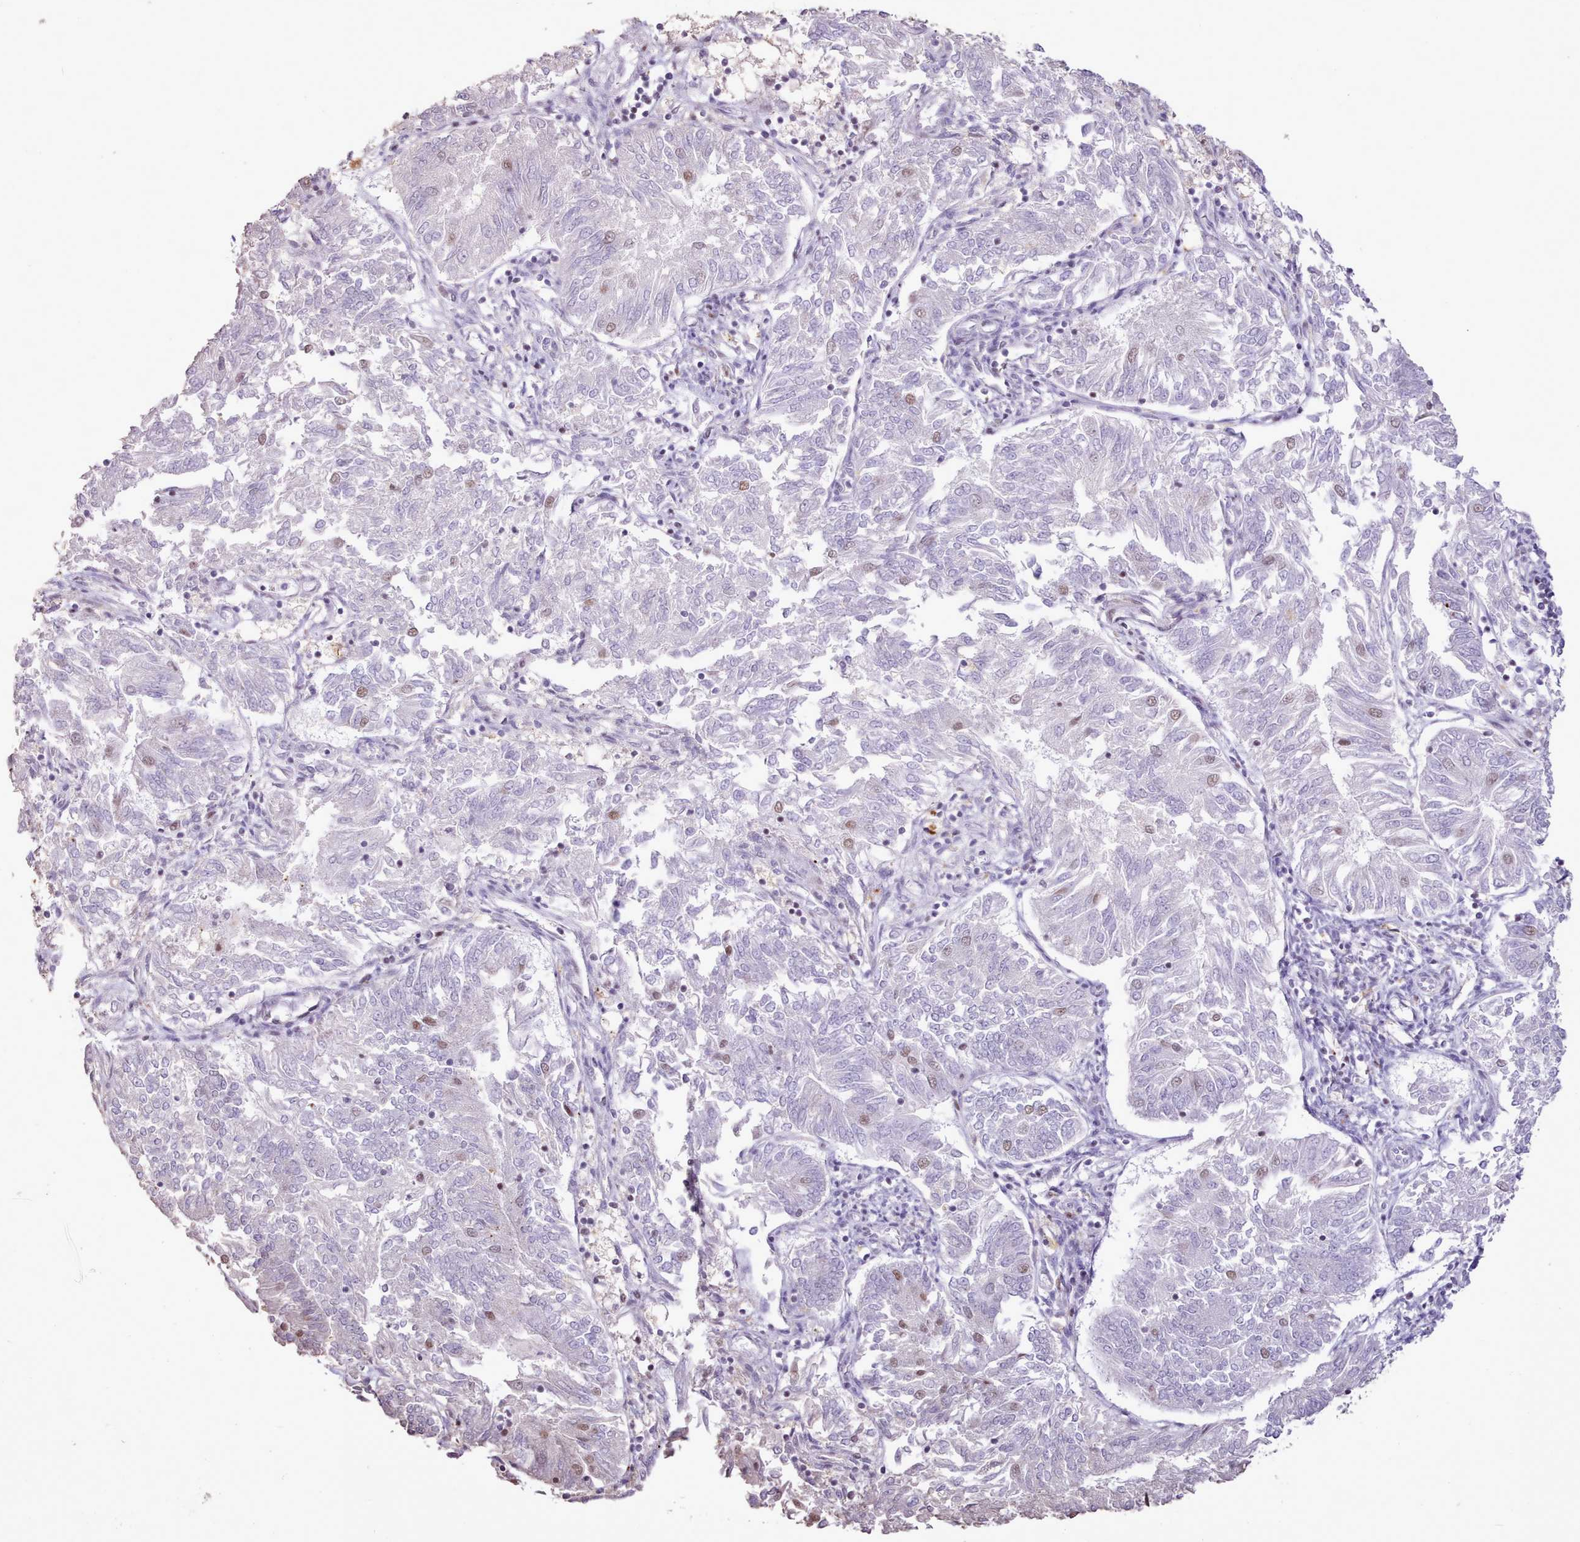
{"staining": {"intensity": "moderate", "quantity": "<25%", "location": "nuclear"}, "tissue": "endometrial cancer", "cell_type": "Tumor cells", "image_type": "cancer", "snomed": [{"axis": "morphology", "description": "Adenocarcinoma, NOS"}, {"axis": "topography", "description": "Endometrium"}], "caption": "Protein expression analysis of endometrial cancer (adenocarcinoma) demonstrates moderate nuclear positivity in approximately <25% of tumor cells.", "gene": "TAF15", "patient": {"sex": "female", "age": 58}}